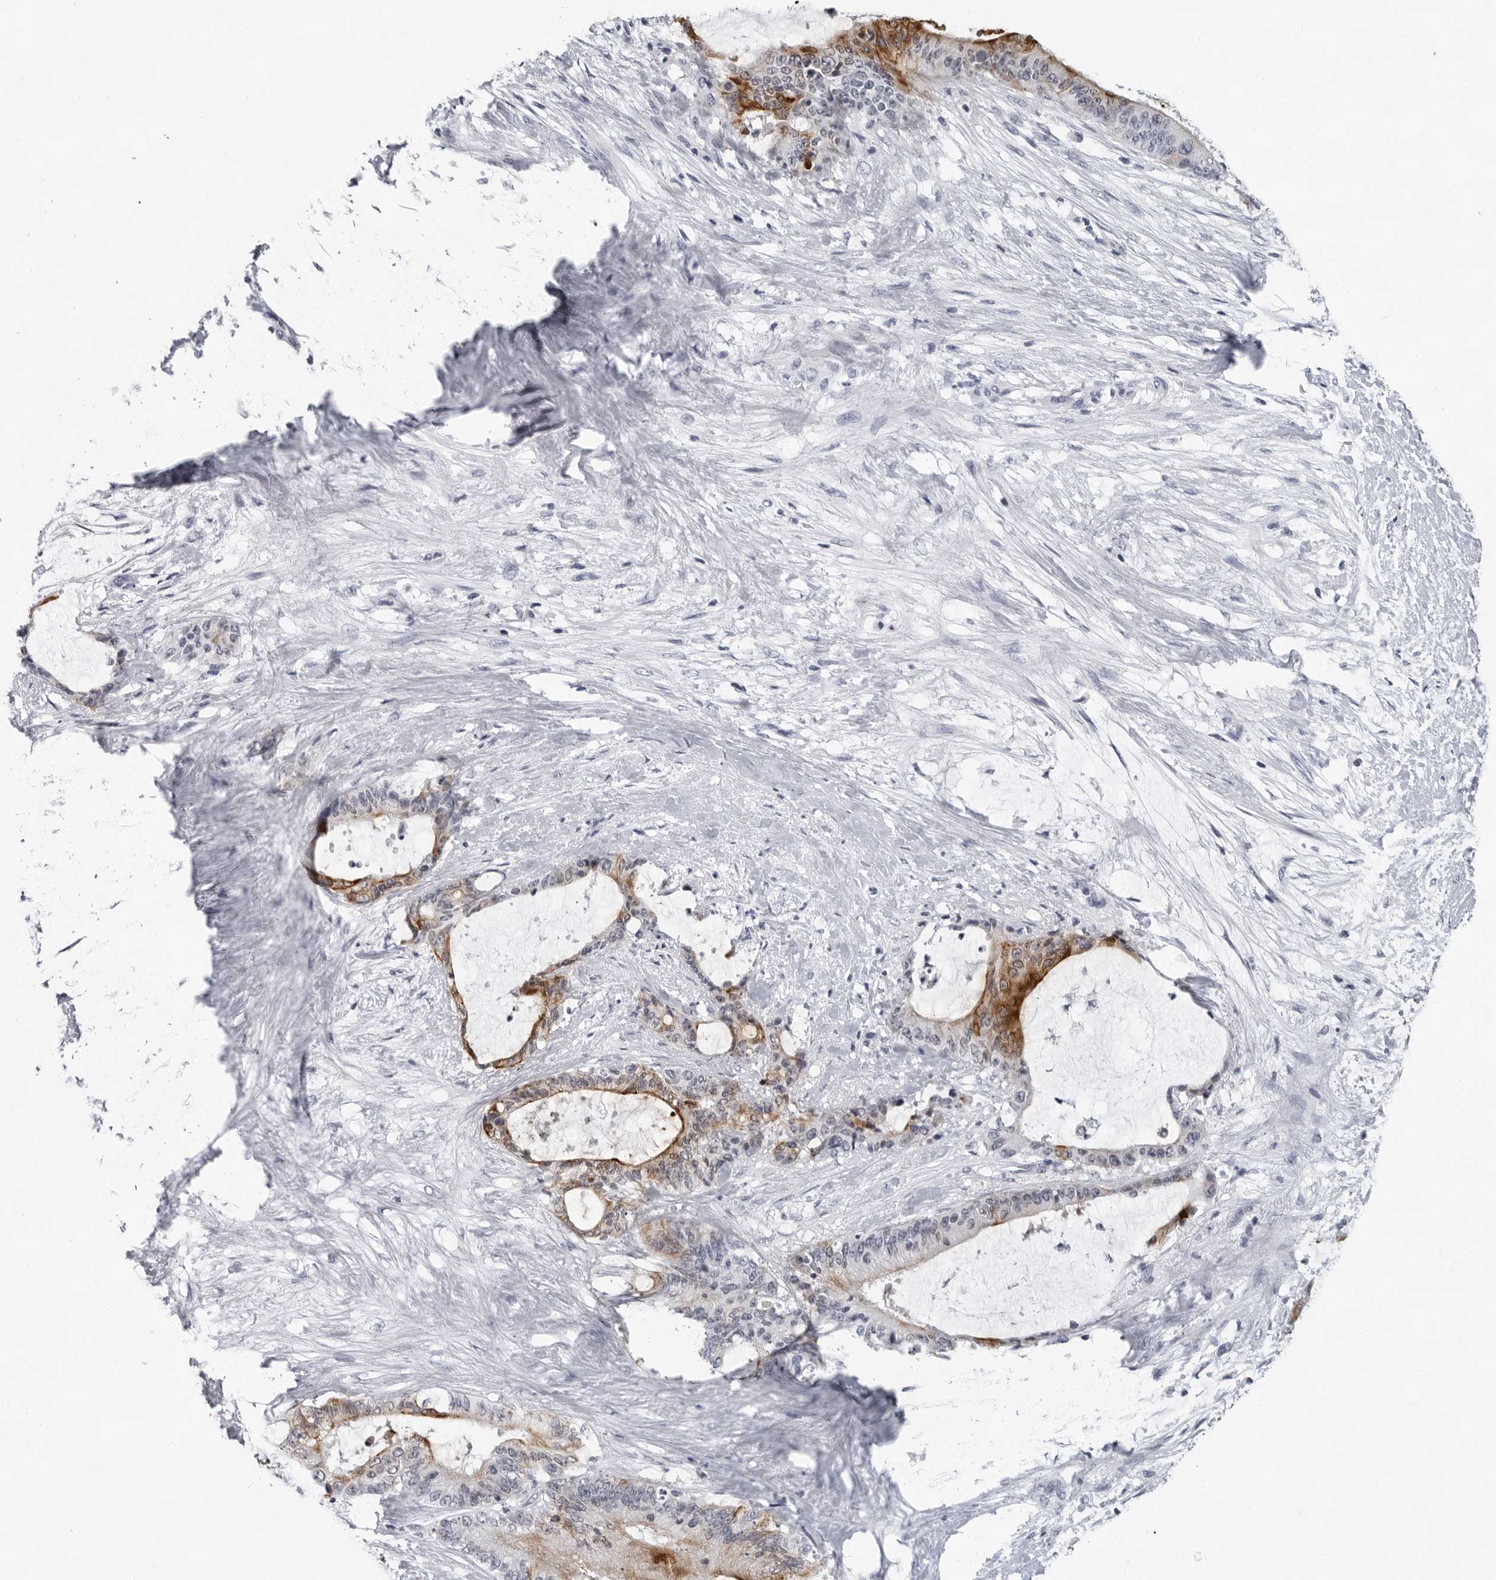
{"staining": {"intensity": "moderate", "quantity": "25%-75%", "location": "cytoplasmic/membranous"}, "tissue": "liver cancer", "cell_type": "Tumor cells", "image_type": "cancer", "snomed": [{"axis": "morphology", "description": "Normal tissue, NOS"}, {"axis": "morphology", "description": "Cholangiocarcinoma"}, {"axis": "topography", "description": "Liver"}, {"axis": "topography", "description": "Peripheral nerve tissue"}], "caption": "Human liver cancer (cholangiocarcinoma) stained with a brown dye demonstrates moderate cytoplasmic/membranous positive expression in approximately 25%-75% of tumor cells.", "gene": "CCDC28B", "patient": {"sex": "female", "age": 73}}